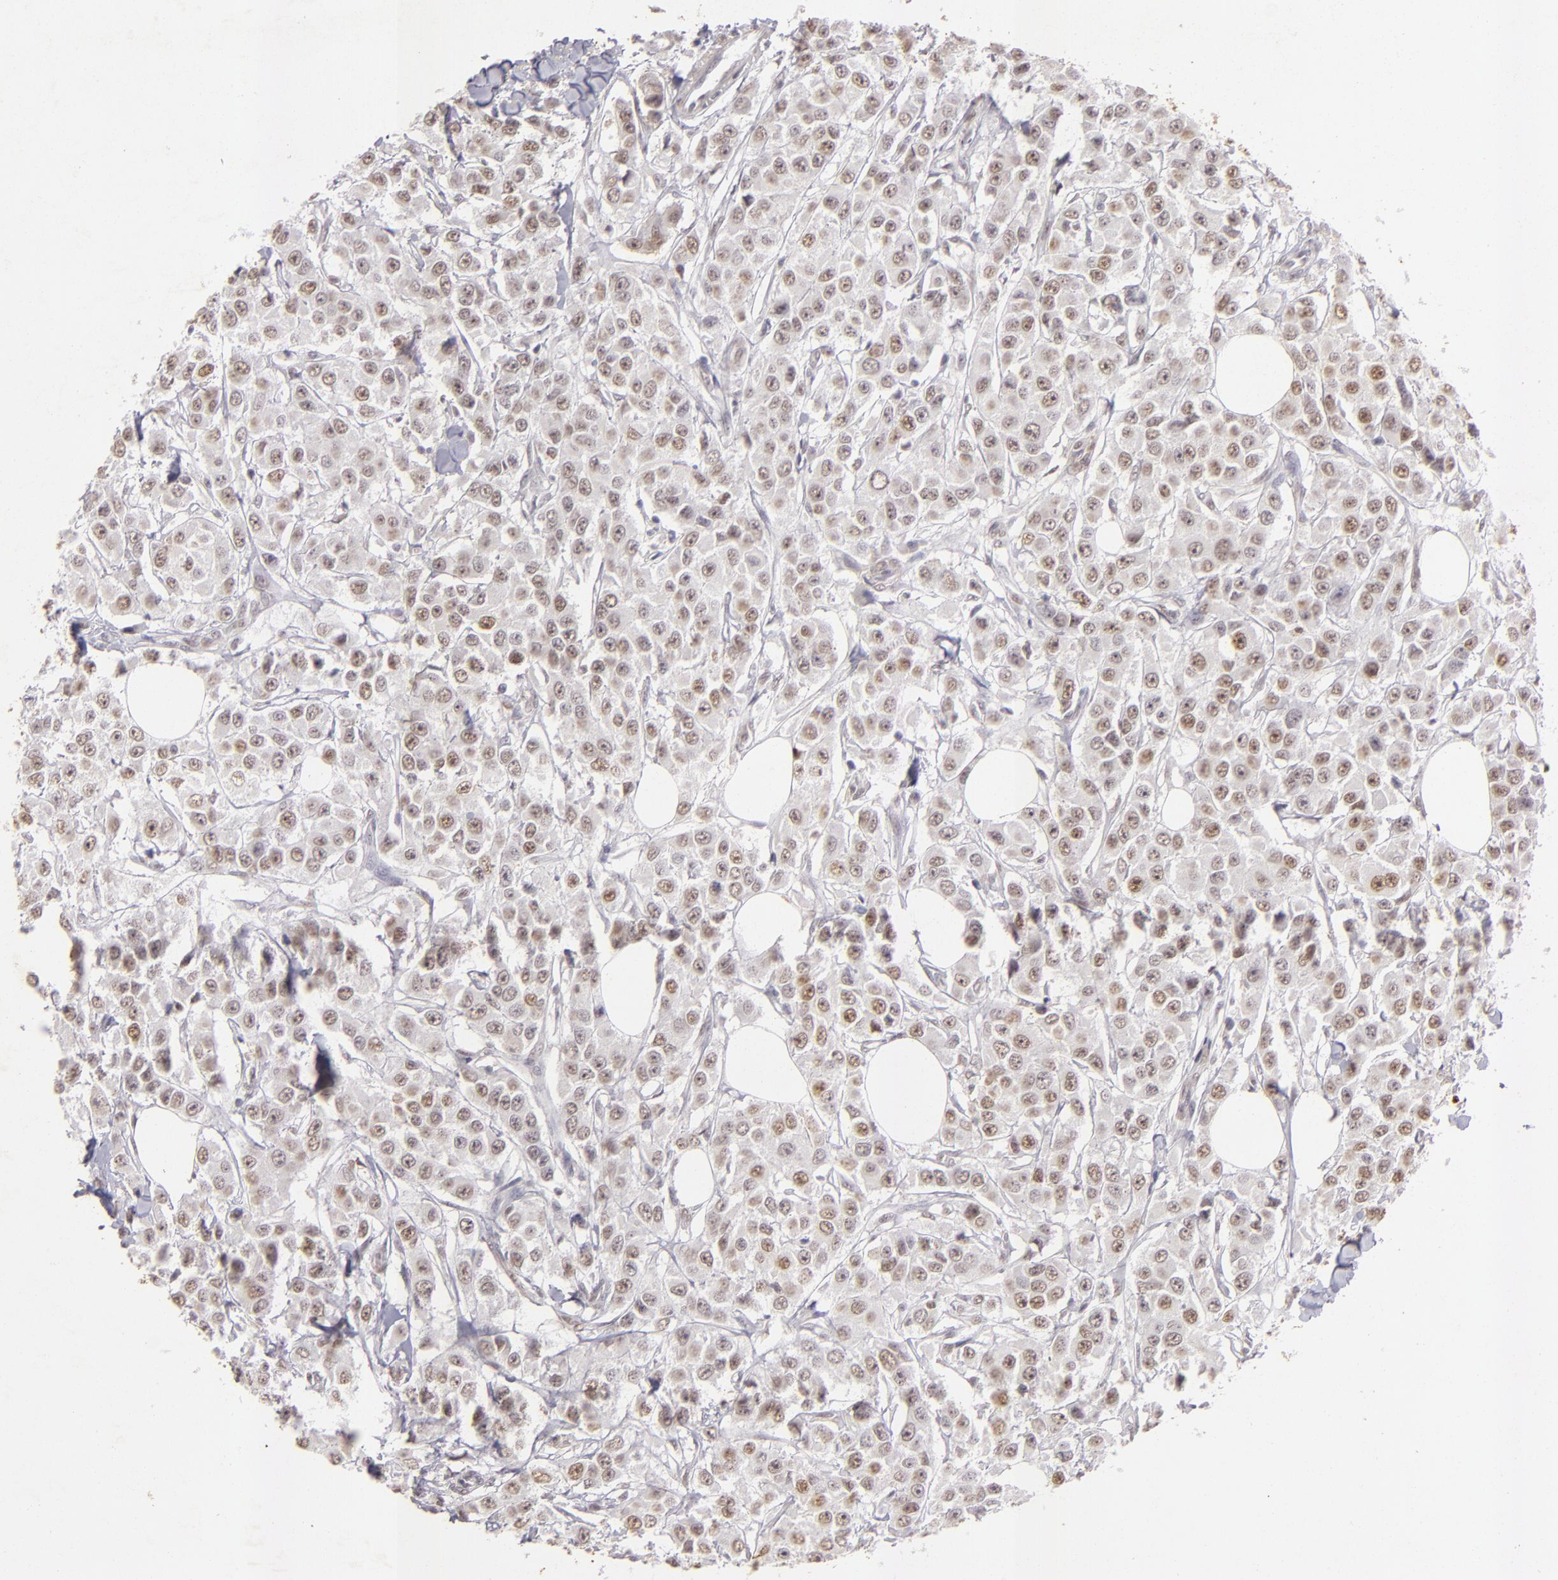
{"staining": {"intensity": "weak", "quantity": "25%-75%", "location": "nuclear"}, "tissue": "breast cancer", "cell_type": "Tumor cells", "image_type": "cancer", "snomed": [{"axis": "morphology", "description": "Duct carcinoma"}, {"axis": "topography", "description": "Breast"}], "caption": "DAB (3,3'-diaminobenzidine) immunohistochemical staining of infiltrating ductal carcinoma (breast) displays weak nuclear protein expression in approximately 25%-75% of tumor cells. Using DAB (3,3'-diaminobenzidine) (brown) and hematoxylin (blue) stains, captured at high magnification using brightfield microscopy.", "gene": "CBX3", "patient": {"sex": "female", "age": 58}}